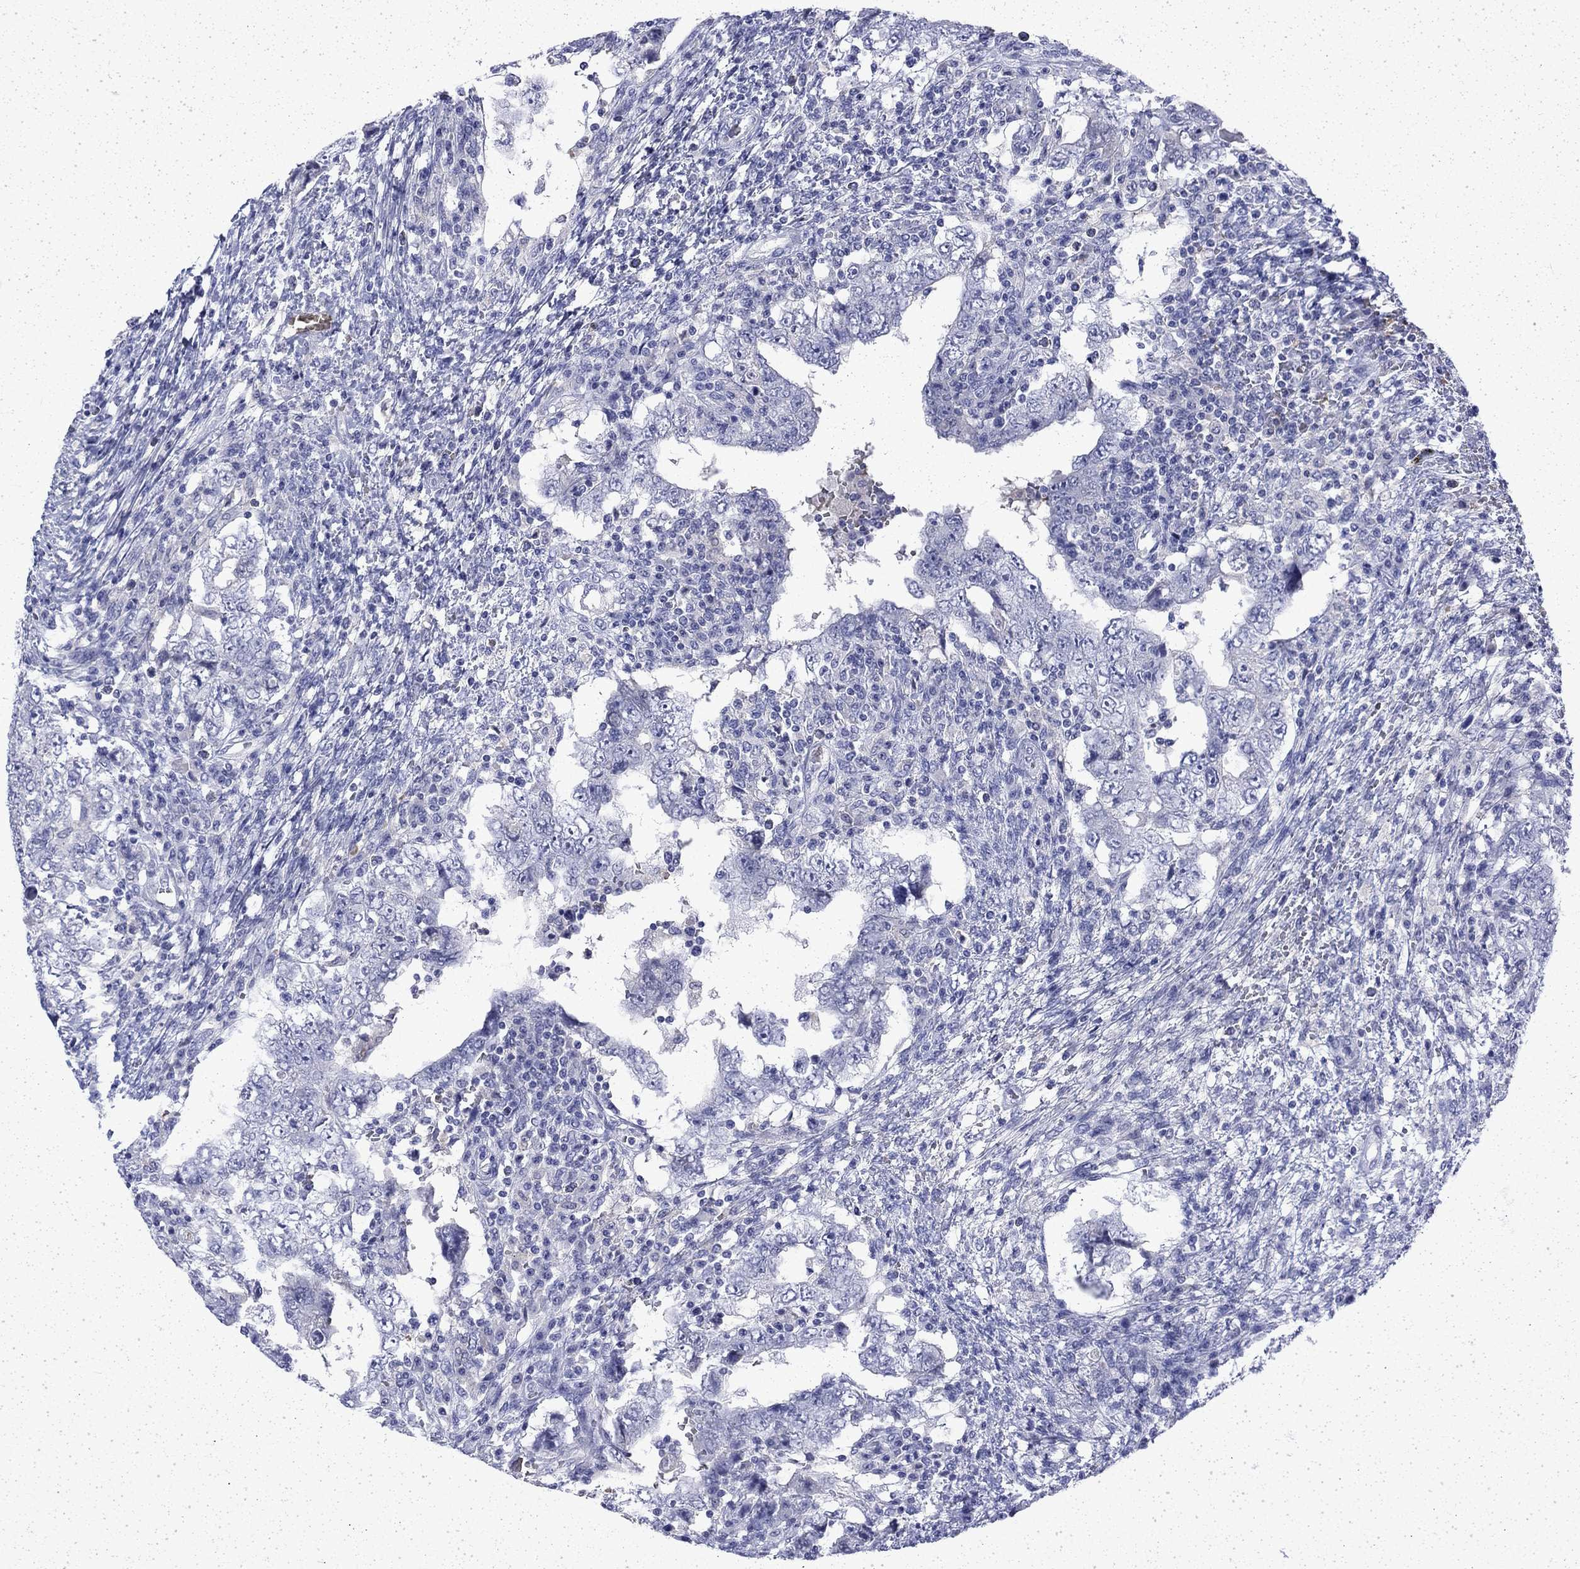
{"staining": {"intensity": "negative", "quantity": "none", "location": "none"}, "tissue": "testis cancer", "cell_type": "Tumor cells", "image_type": "cancer", "snomed": [{"axis": "morphology", "description": "Carcinoma, Embryonal, NOS"}, {"axis": "topography", "description": "Testis"}], "caption": "Human testis cancer stained for a protein using immunohistochemistry displays no expression in tumor cells.", "gene": "ENPP6", "patient": {"sex": "male", "age": 26}}